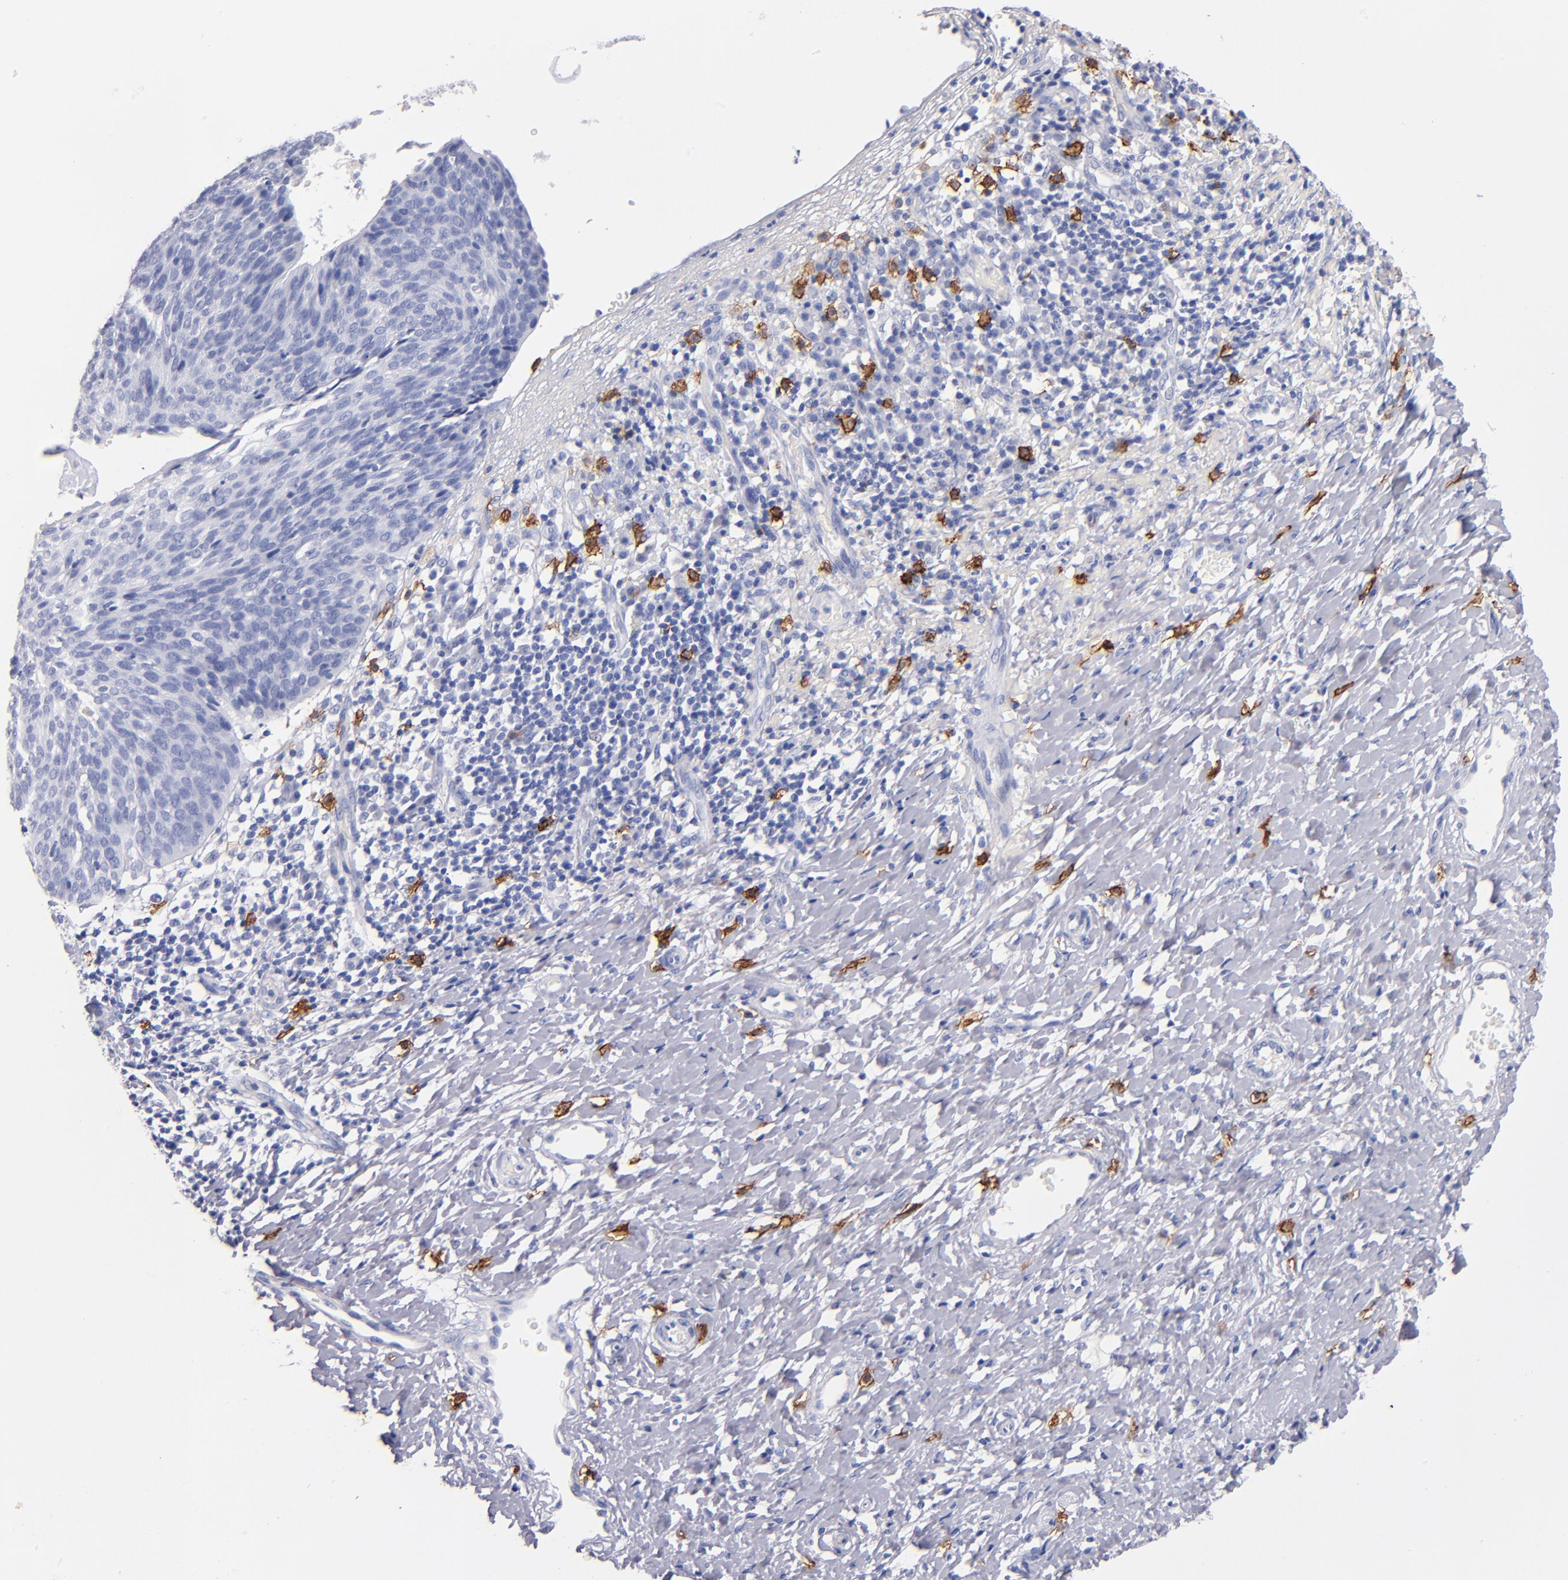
{"staining": {"intensity": "negative", "quantity": "none", "location": "none"}, "tissue": "cervical cancer", "cell_type": "Tumor cells", "image_type": "cancer", "snomed": [{"axis": "morphology", "description": "Normal tissue, NOS"}, {"axis": "morphology", "description": "Squamous cell carcinoma, NOS"}, {"axis": "topography", "description": "Cervix"}], "caption": "Immunohistochemical staining of human cervical cancer shows no significant positivity in tumor cells.", "gene": "KIT", "patient": {"sex": "female", "age": 39}}